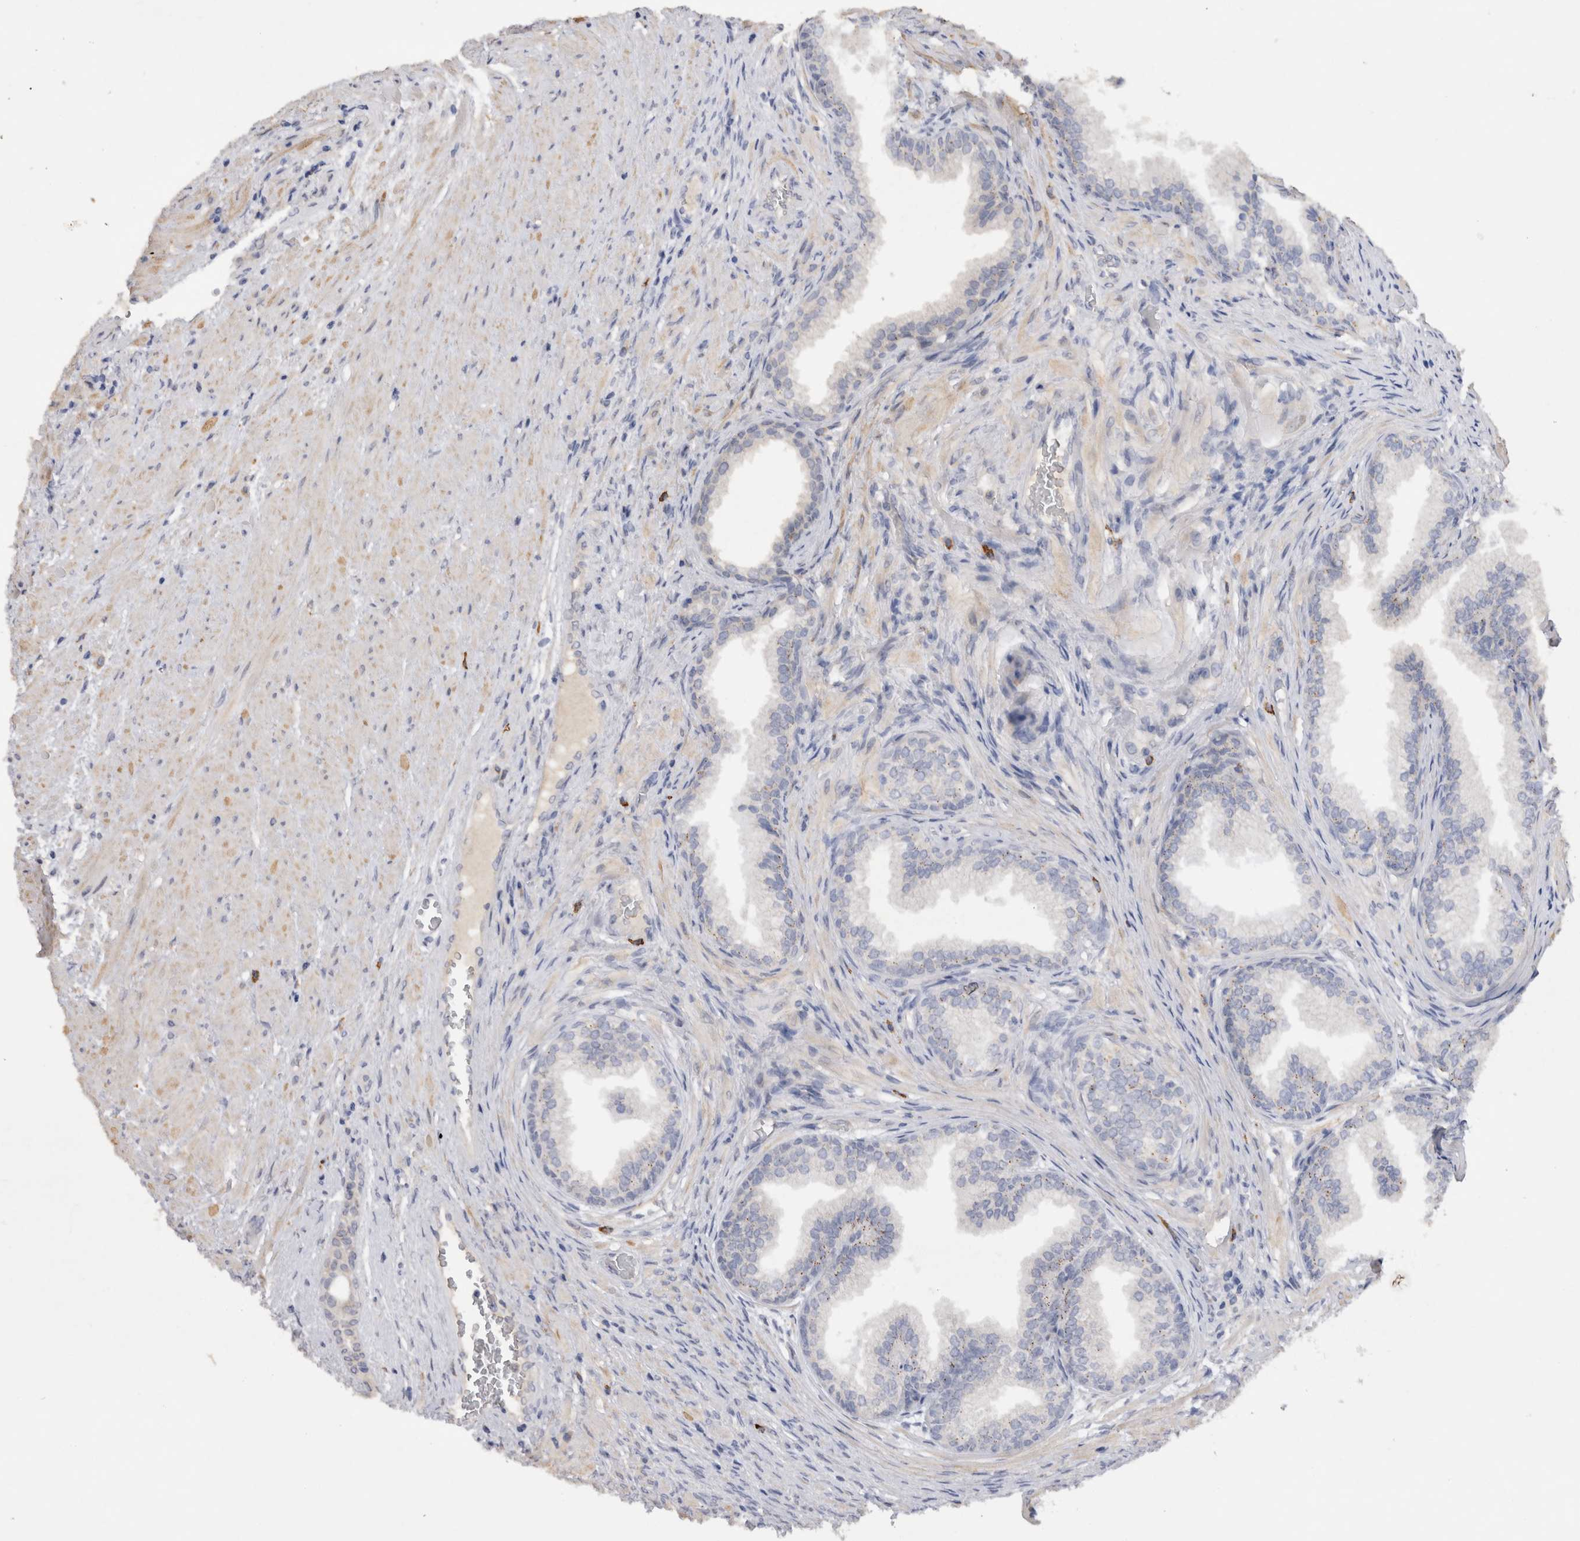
{"staining": {"intensity": "moderate", "quantity": "<25%", "location": "cytoplasmic/membranous"}, "tissue": "prostate", "cell_type": "Glandular cells", "image_type": "normal", "snomed": [{"axis": "morphology", "description": "Normal tissue, NOS"}, {"axis": "topography", "description": "Prostate"}], "caption": "Brown immunohistochemical staining in unremarkable human prostate demonstrates moderate cytoplasmic/membranous expression in about <25% of glandular cells.", "gene": "VSIG4", "patient": {"sex": "male", "age": 76}}